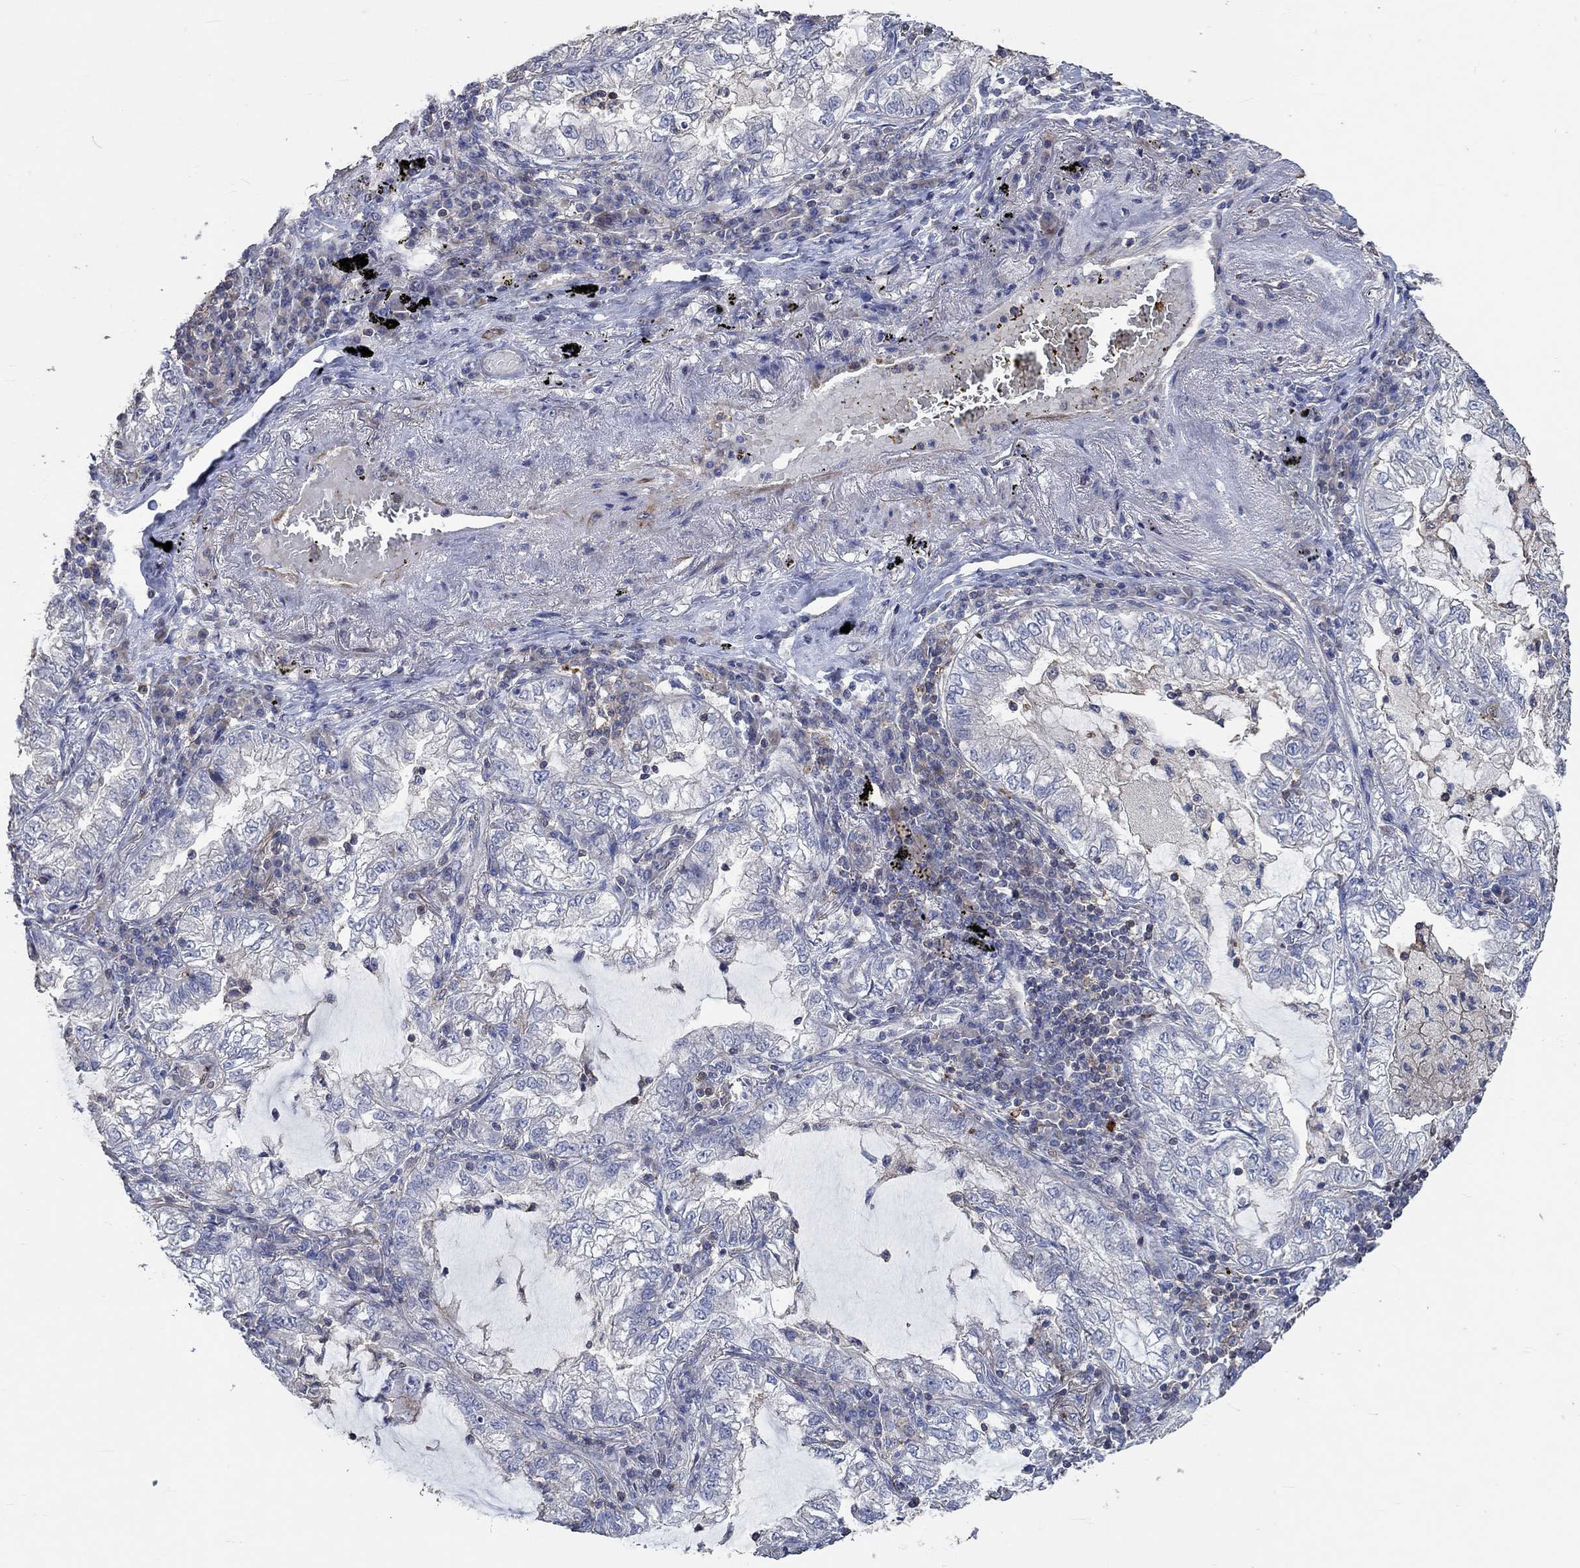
{"staining": {"intensity": "negative", "quantity": "none", "location": "none"}, "tissue": "lung cancer", "cell_type": "Tumor cells", "image_type": "cancer", "snomed": [{"axis": "morphology", "description": "Adenocarcinoma, NOS"}, {"axis": "topography", "description": "Lung"}], "caption": "This is a photomicrograph of immunohistochemistry staining of lung adenocarcinoma, which shows no positivity in tumor cells.", "gene": "TNFAIP8L3", "patient": {"sex": "female", "age": 73}}